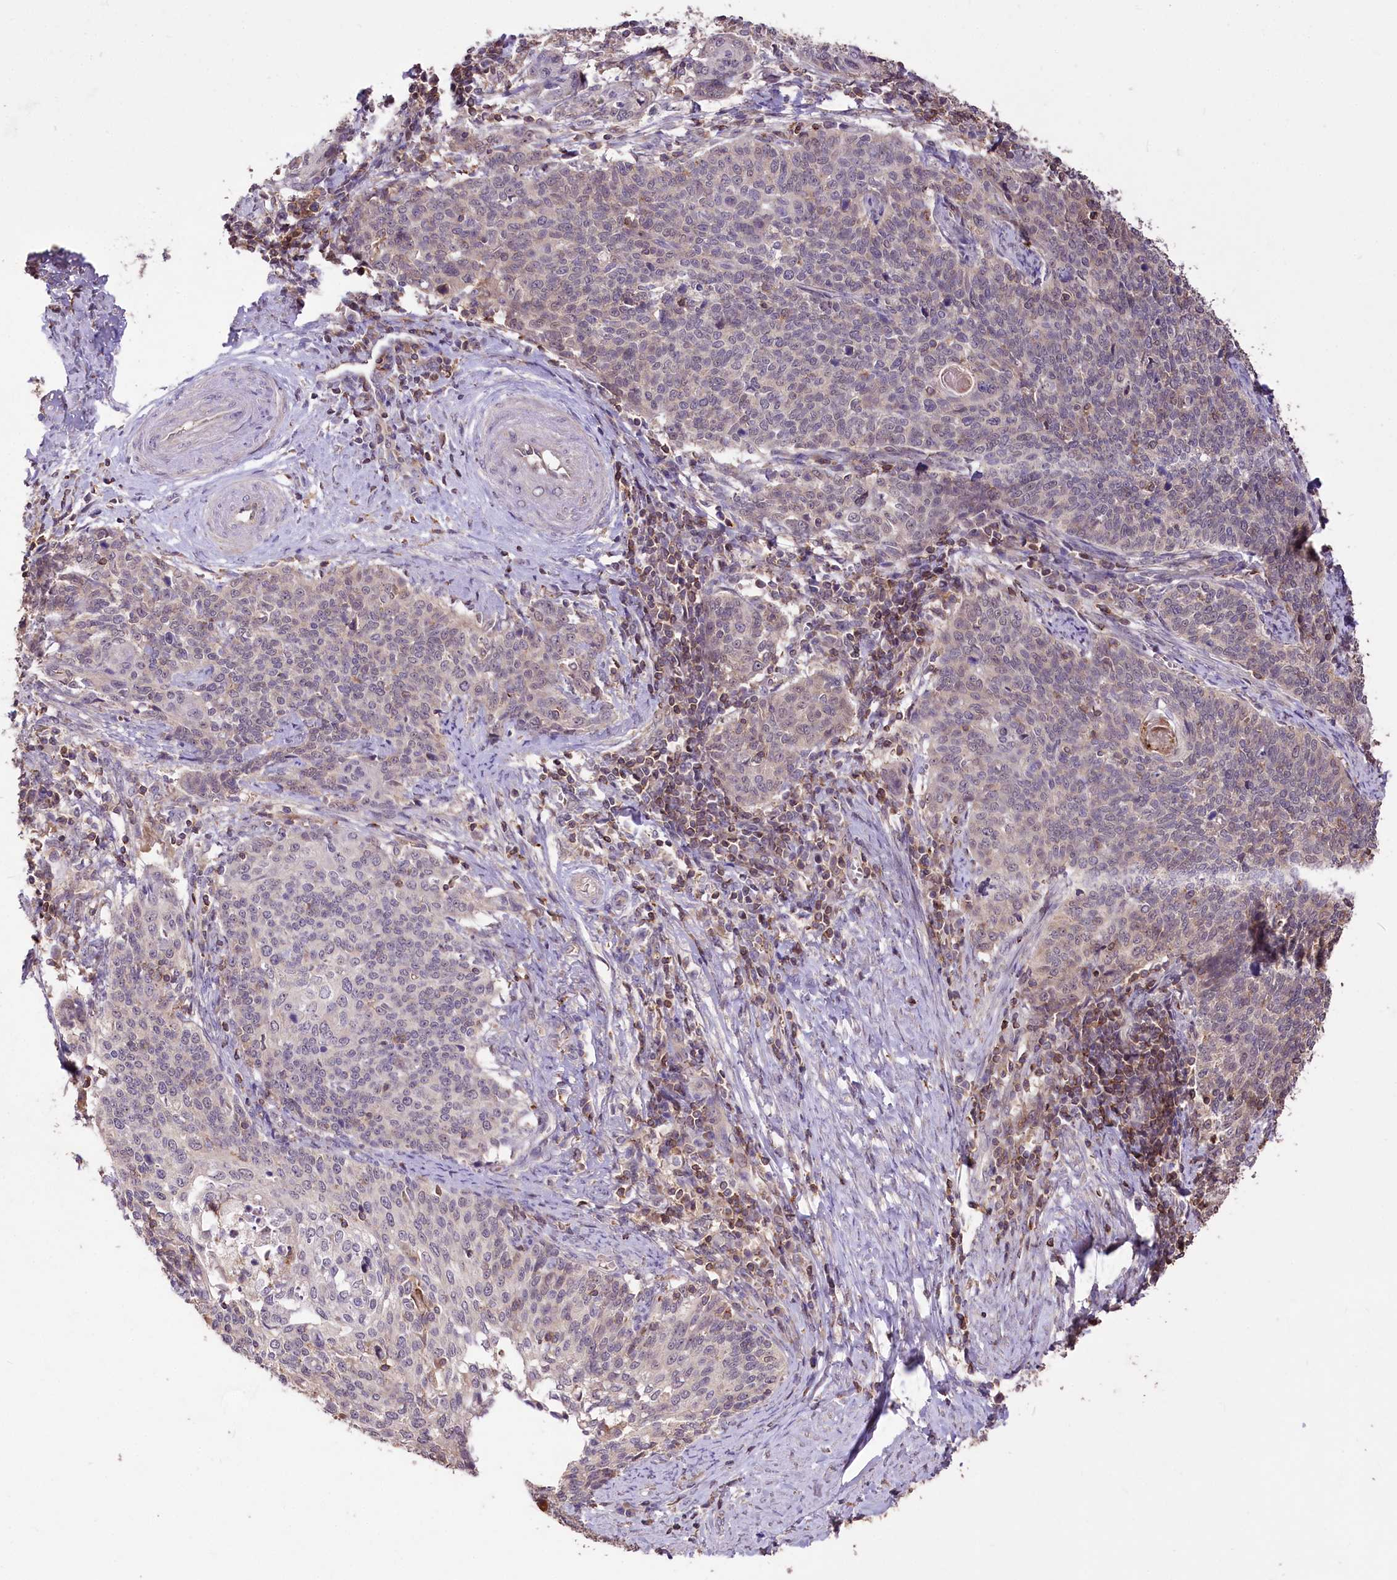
{"staining": {"intensity": "weak", "quantity": "<25%", "location": "nuclear"}, "tissue": "cervical cancer", "cell_type": "Tumor cells", "image_type": "cancer", "snomed": [{"axis": "morphology", "description": "Squamous cell carcinoma, NOS"}, {"axis": "topography", "description": "Cervix"}], "caption": "Image shows no protein expression in tumor cells of cervical cancer tissue.", "gene": "SERGEF", "patient": {"sex": "female", "age": 39}}